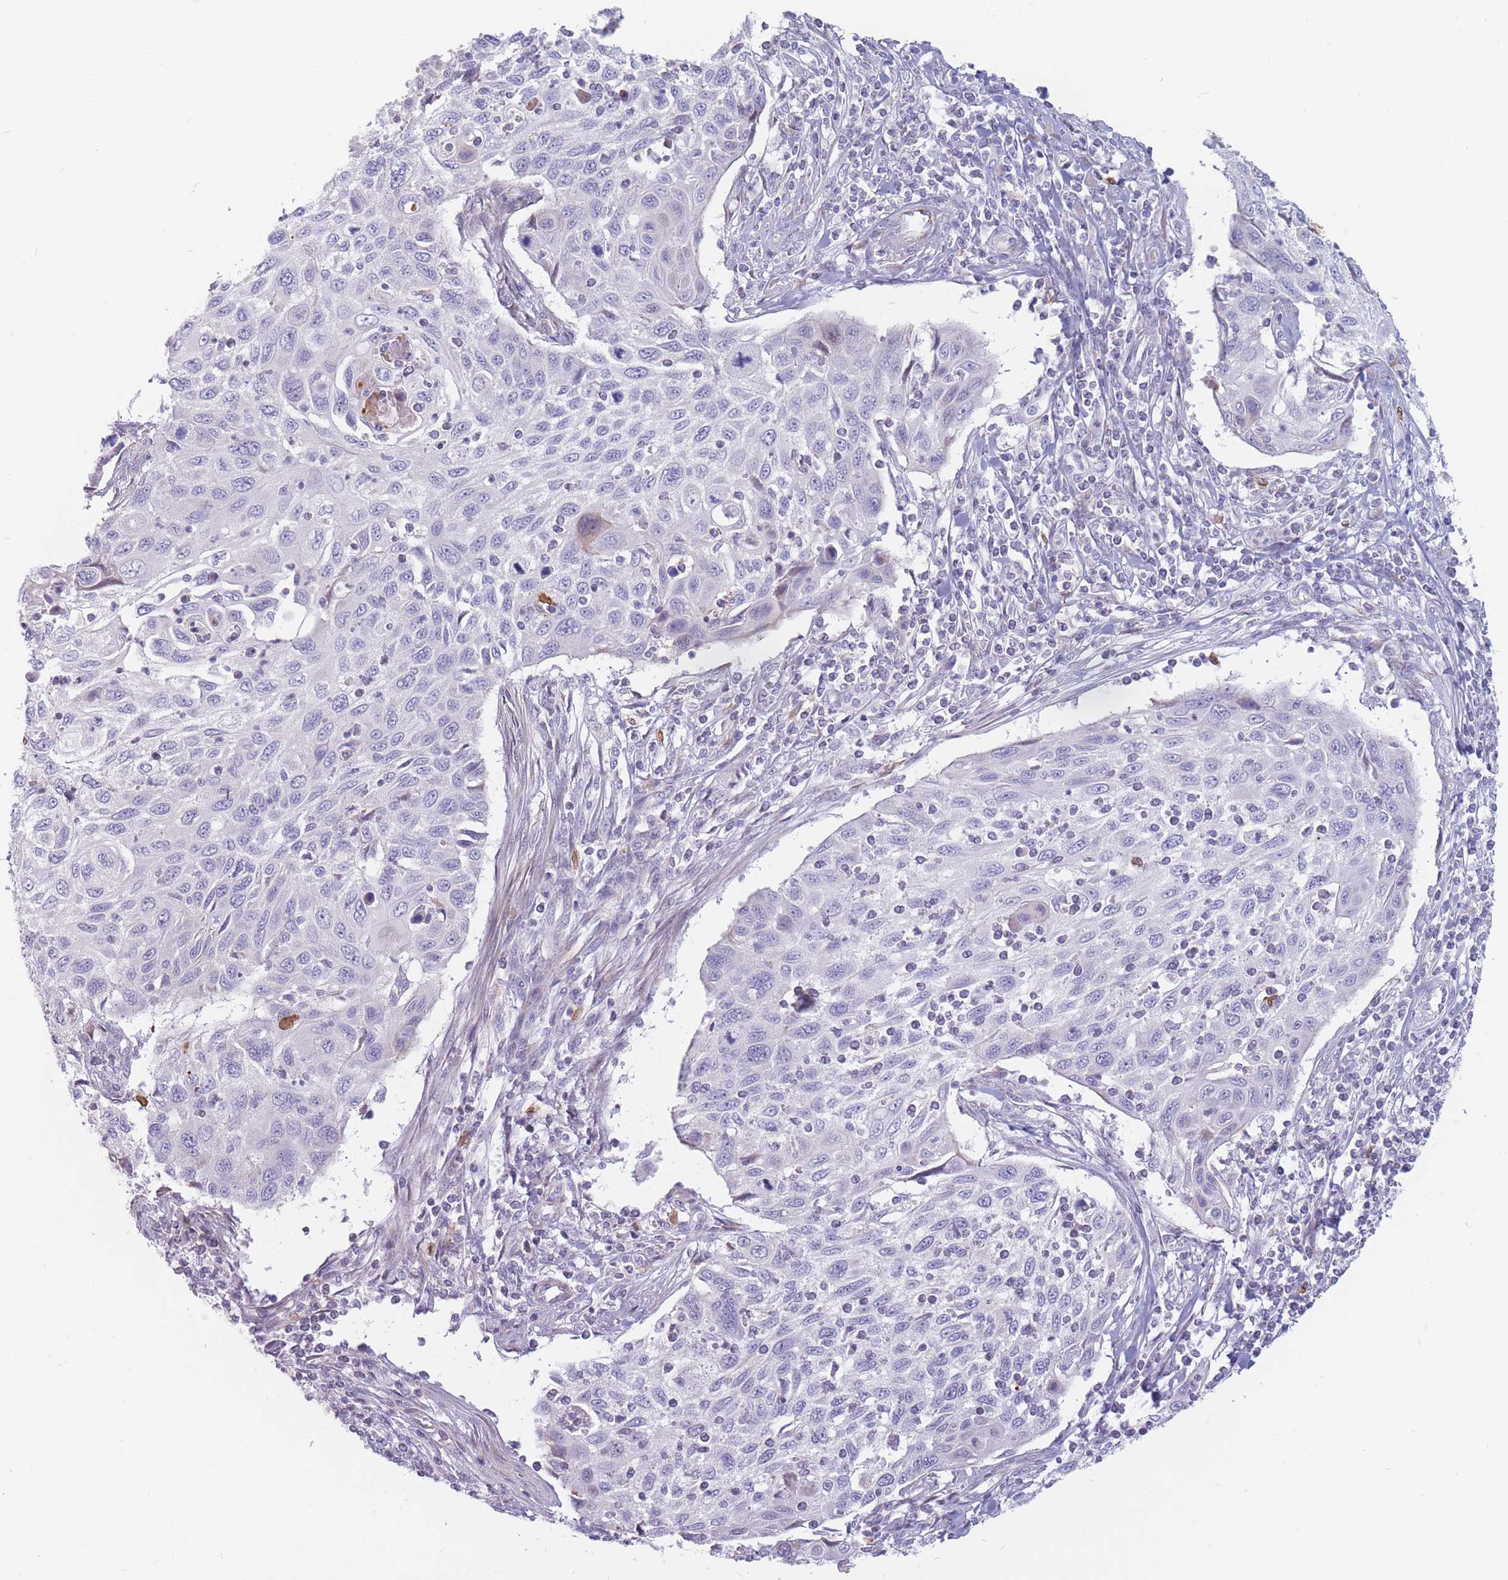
{"staining": {"intensity": "negative", "quantity": "none", "location": "none"}, "tissue": "cervical cancer", "cell_type": "Tumor cells", "image_type": "cancer", "snomed": [{"axis": "morphology", "description": "Squamous cell carcinoma, NOS"}, {"axis": "topography", "description": "Cervix"}], "caption": "Cervical cancer (squamous cell carcinoma) stained for a protein using immunohistochemistry demonstrates no positivity tumor cells.", "gene": "PTGDR", "patient": {"sex": "female", "age": 70}}